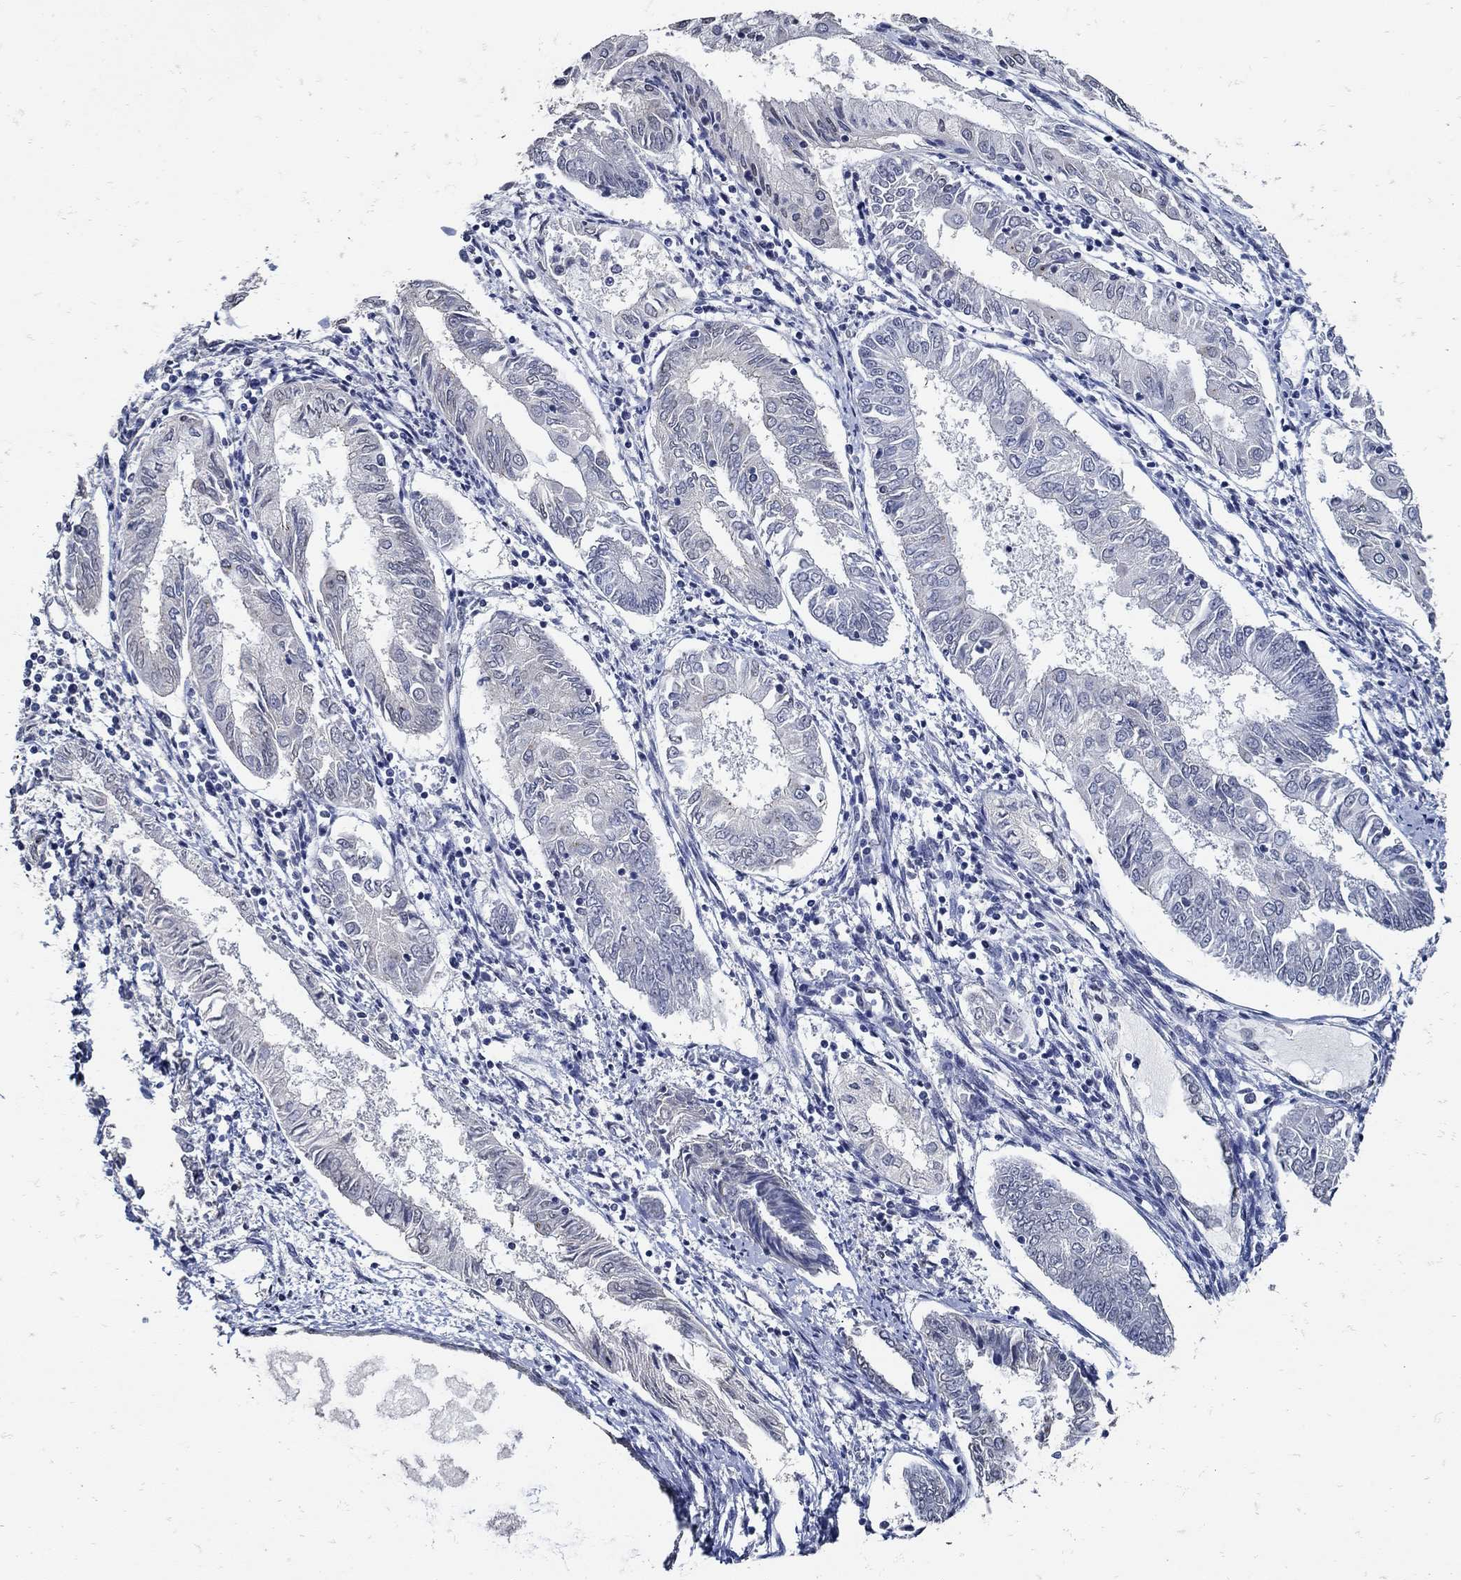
{"staining": {"intensity": "negative", "quantity": "none", "location": "none"}, "tissue": "endometrial cancer", "cell_type": "Tumor cells", "image_type": "cancer", "snomed": [{"axis": "morphology", "description": "Adenocarcinoma, NOS"}, {"axis": "topography", "description": "Endometrium"}], "caption": "Human endometrial cancer stained for a protein using immunohistochemistry (IHC) reveals no staining in tumor cells.", "gene": "KCNN3", "patient": {"sex": "female", "age": 68}}